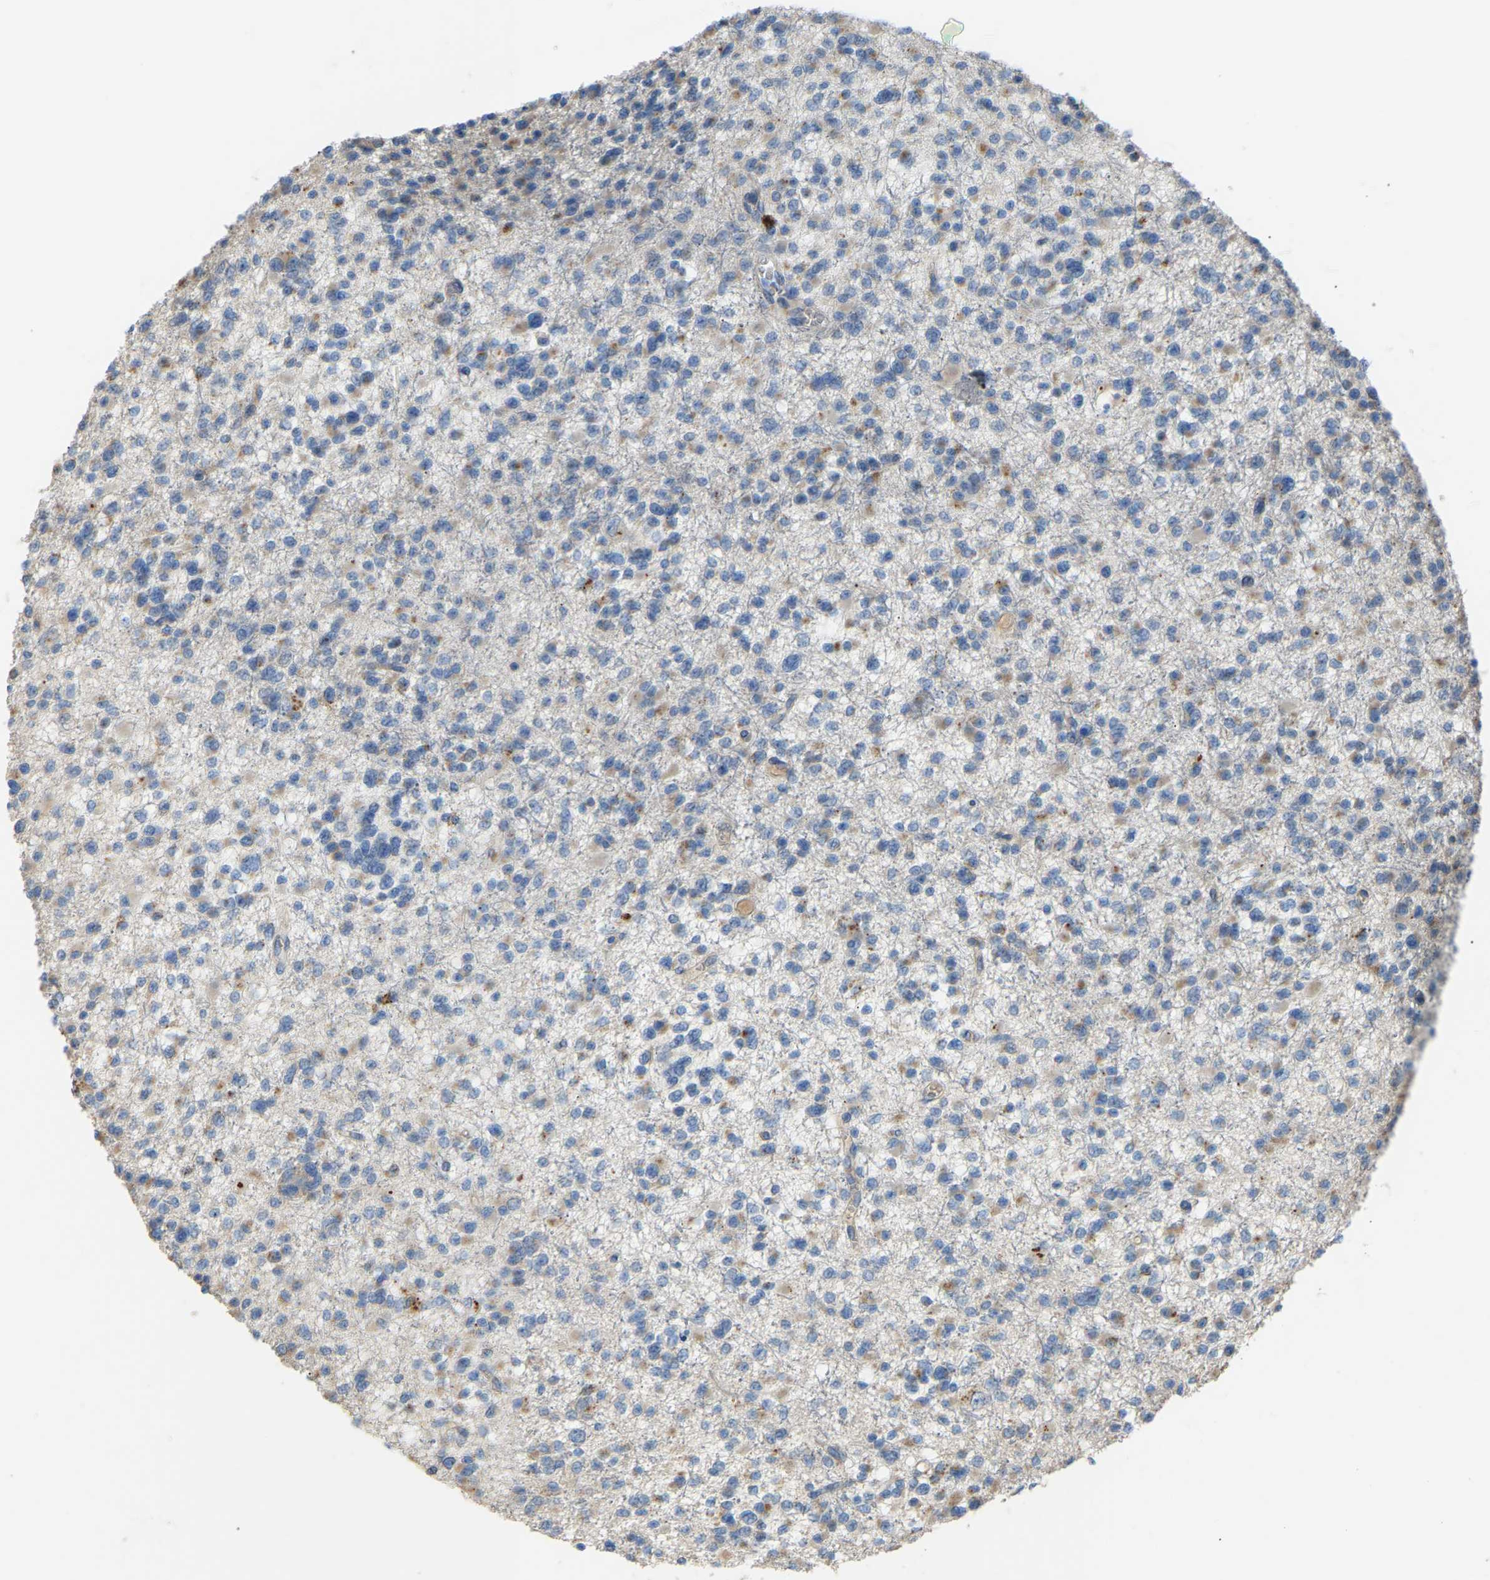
{"staining": {"intensity": "weak", "quantity": "25%-75%", "location": "cytoplasmic/membranous"}, "tissue": "glioma", "cell_type": "Tumor cells", "image_type": "cancer", "snomed": [{"axis": "morphology", "description": "Glioma, malignant, Low grade"}, {"axis": "topography", "description": "Brain"}], "caption": "An image of human malignant low-grade glioma stained for a protein displays weak cytoplasmic/membranous brown staining in tumor cells.", "gene": "RGP1", "patient": {"sex": "female", "age": 22}}